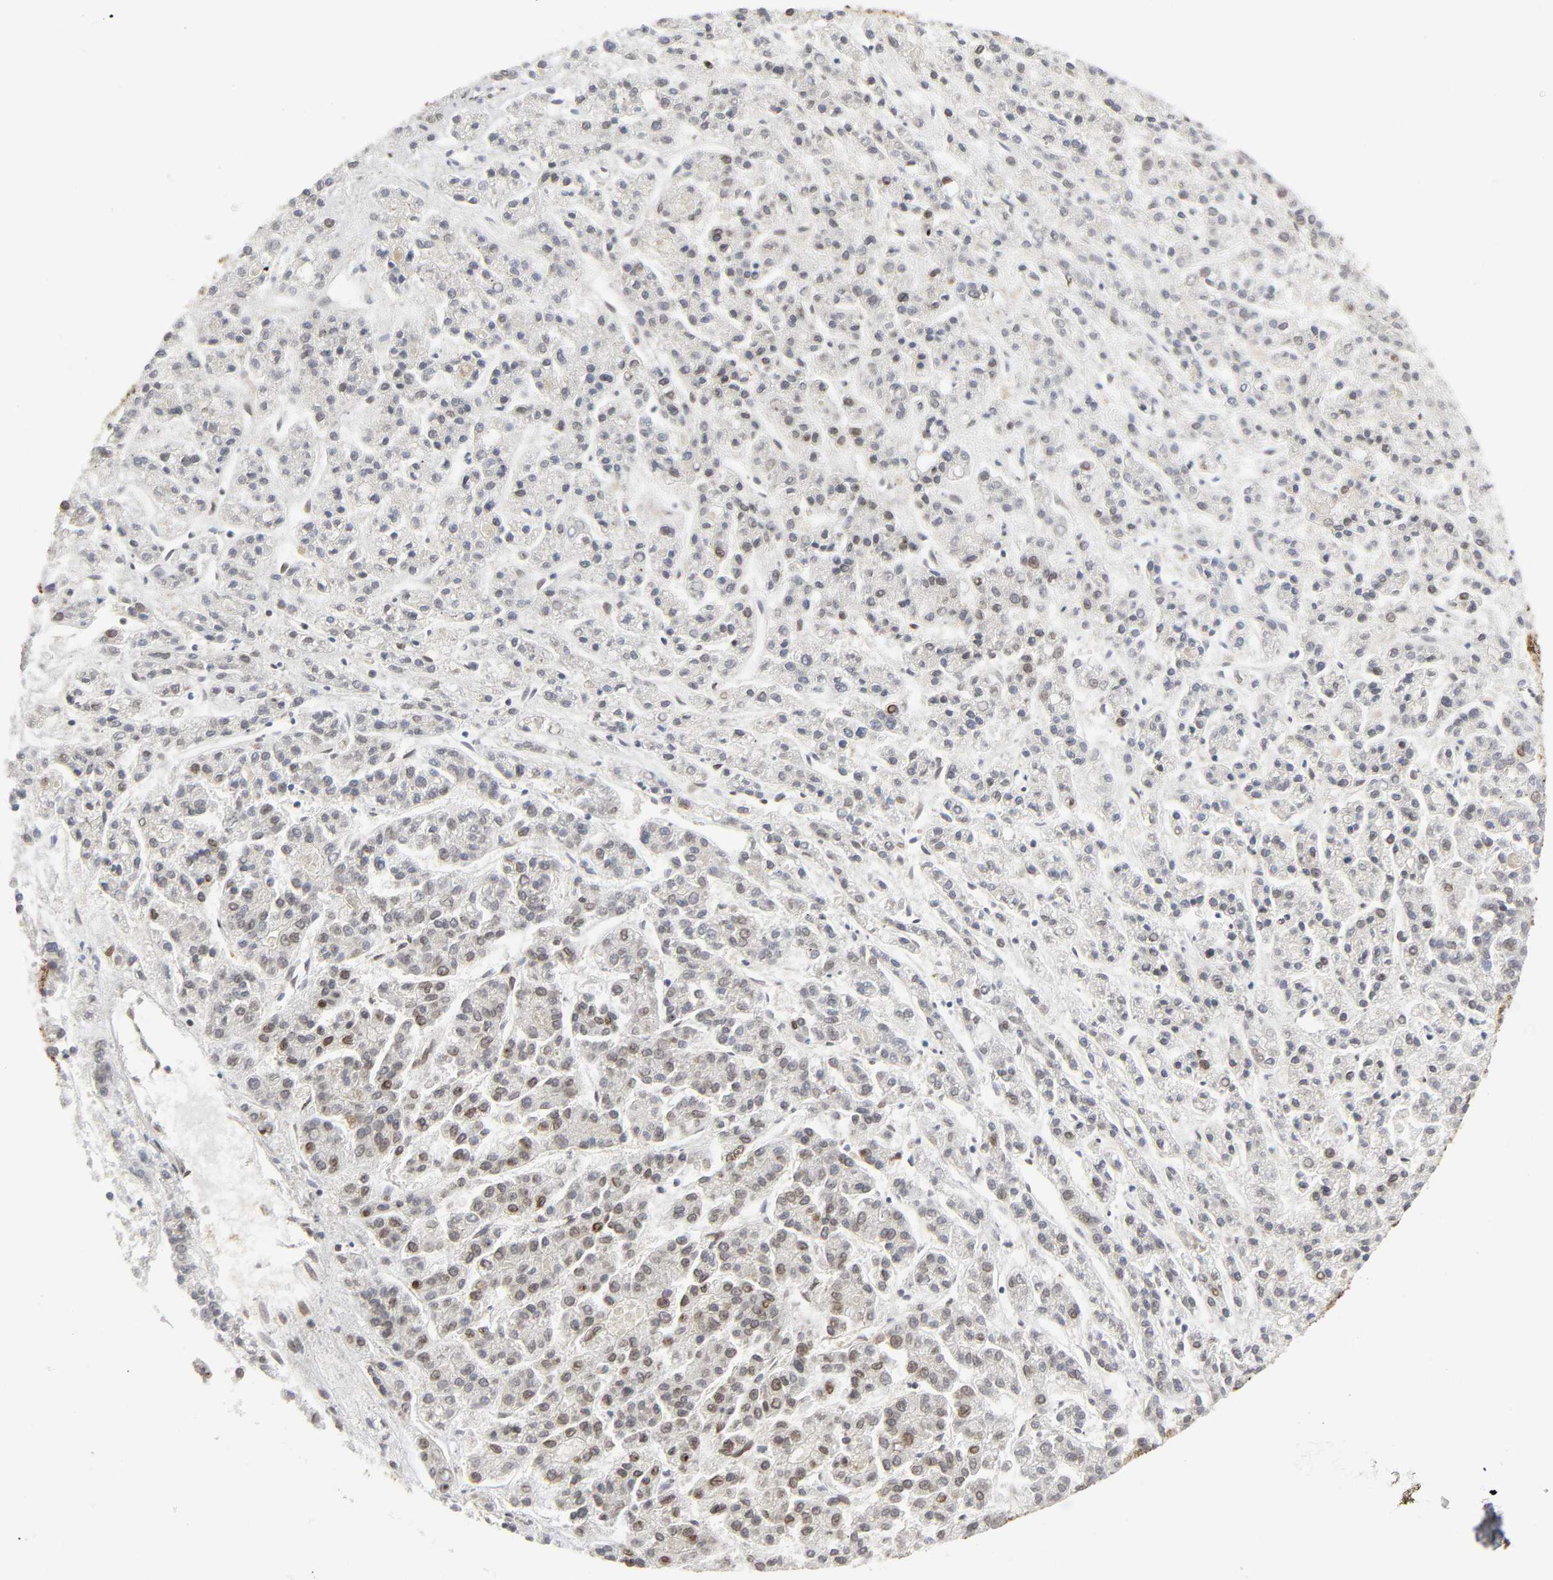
{"staining": {"intensity": "moderate", "quantity": "25%-75%", "location": "cytoplasmic/membranous,nuclear"}, "tissue": "liver cancer", "cell_type": "Tumor cells", "image_type": "cancer", "snomed": [{"axis": "morphology", "description": "Carcinoma, Hepatocellular, NOS"}, {"axis": "topography", "description": "Liver"}], "caption": "Brown immunohistochemical staining in human liver cancer (hepatocellular carcinoma) displays moderate cytoplasmic/membranous and nuclear expression in approximately 25%-75% of tumor cells.", "gene": "RANGAP1", "patient": {"sex": "male", "age": 70}}